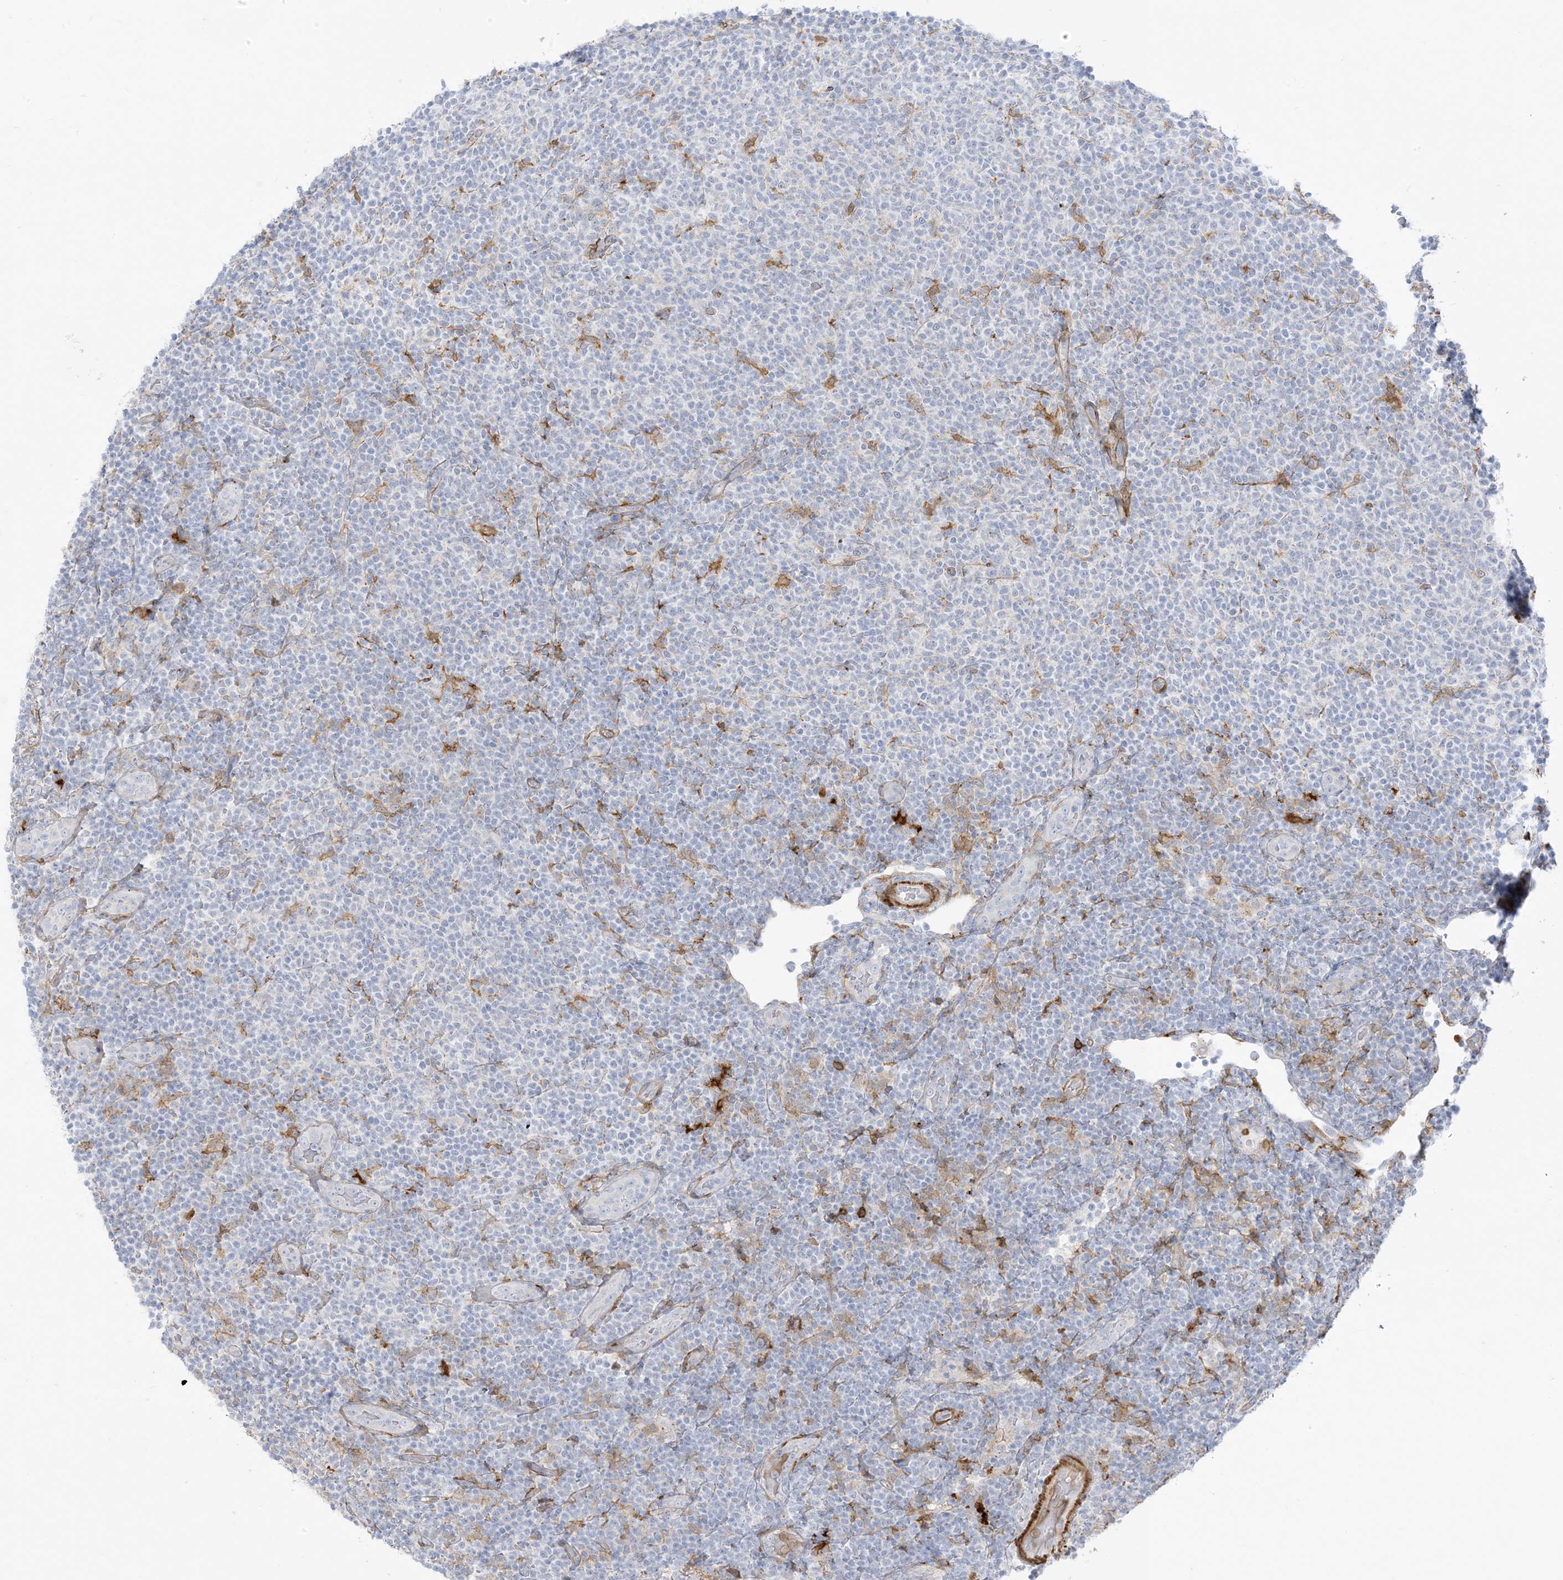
{"staining": {"intensity": "negative", "quantity": "none", "location": "none"}, "tissue": "lymphoma", "cell_type": "Tumor cells", "image_type": "cancer", "snomed": [{"axis": "morphology", "description": "Malignant lymphoma, non-Hodgkin's type, Low grade"}, {"axis": "topography", "description": "Lymph node"}], "caption": "A high-resolution image shows immunohistochemistry (IHC) staining of low-grade malignant lymphoma, non-Hodgkin's type, which shows no significant expression in tumor cells.", "gene": "ICMT", "patient": {"sex": "male", "age": 66}}